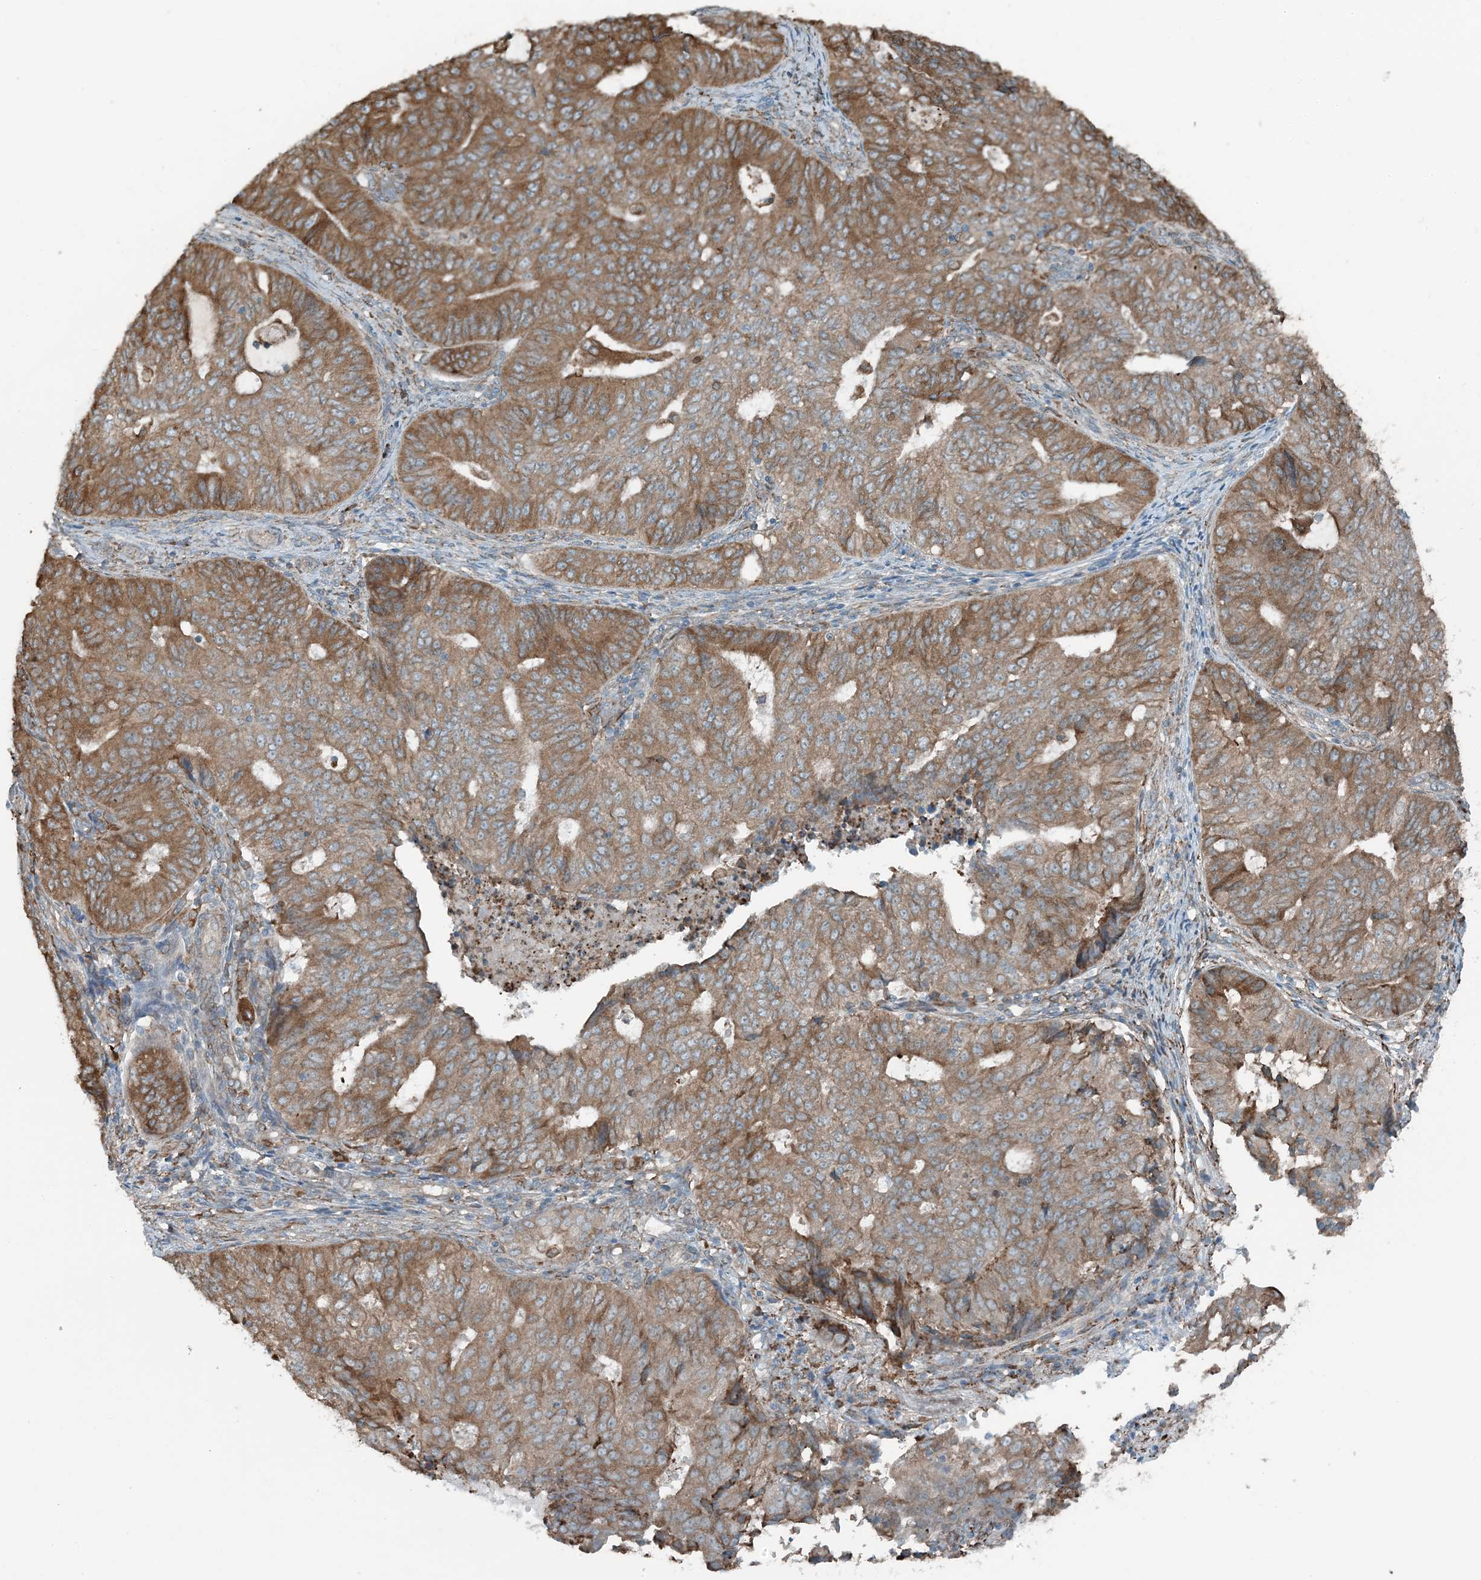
{"staining": {"intensity": "moderate", "quantity": ">75%", "location": "cytoplasmic/membranous"}, "tissue": "endometrial cancer", "cell_type": "Tumor cells", "image_type": "cancer", "snomed": [{"axis": "morphology", "description": "Adenocarcinoma, NOS"}, {"axis": "topography", "description": "Endometrium"}], "caption": "About >75% of tumor cells in human adenocarcinoma (endometrial) show moderate cytoplasmic/membranous protein positivity as visualized by brown immunohistochemical staining.", "gene": "CERKL", "patient": {"sex": "female", "age": 32}}